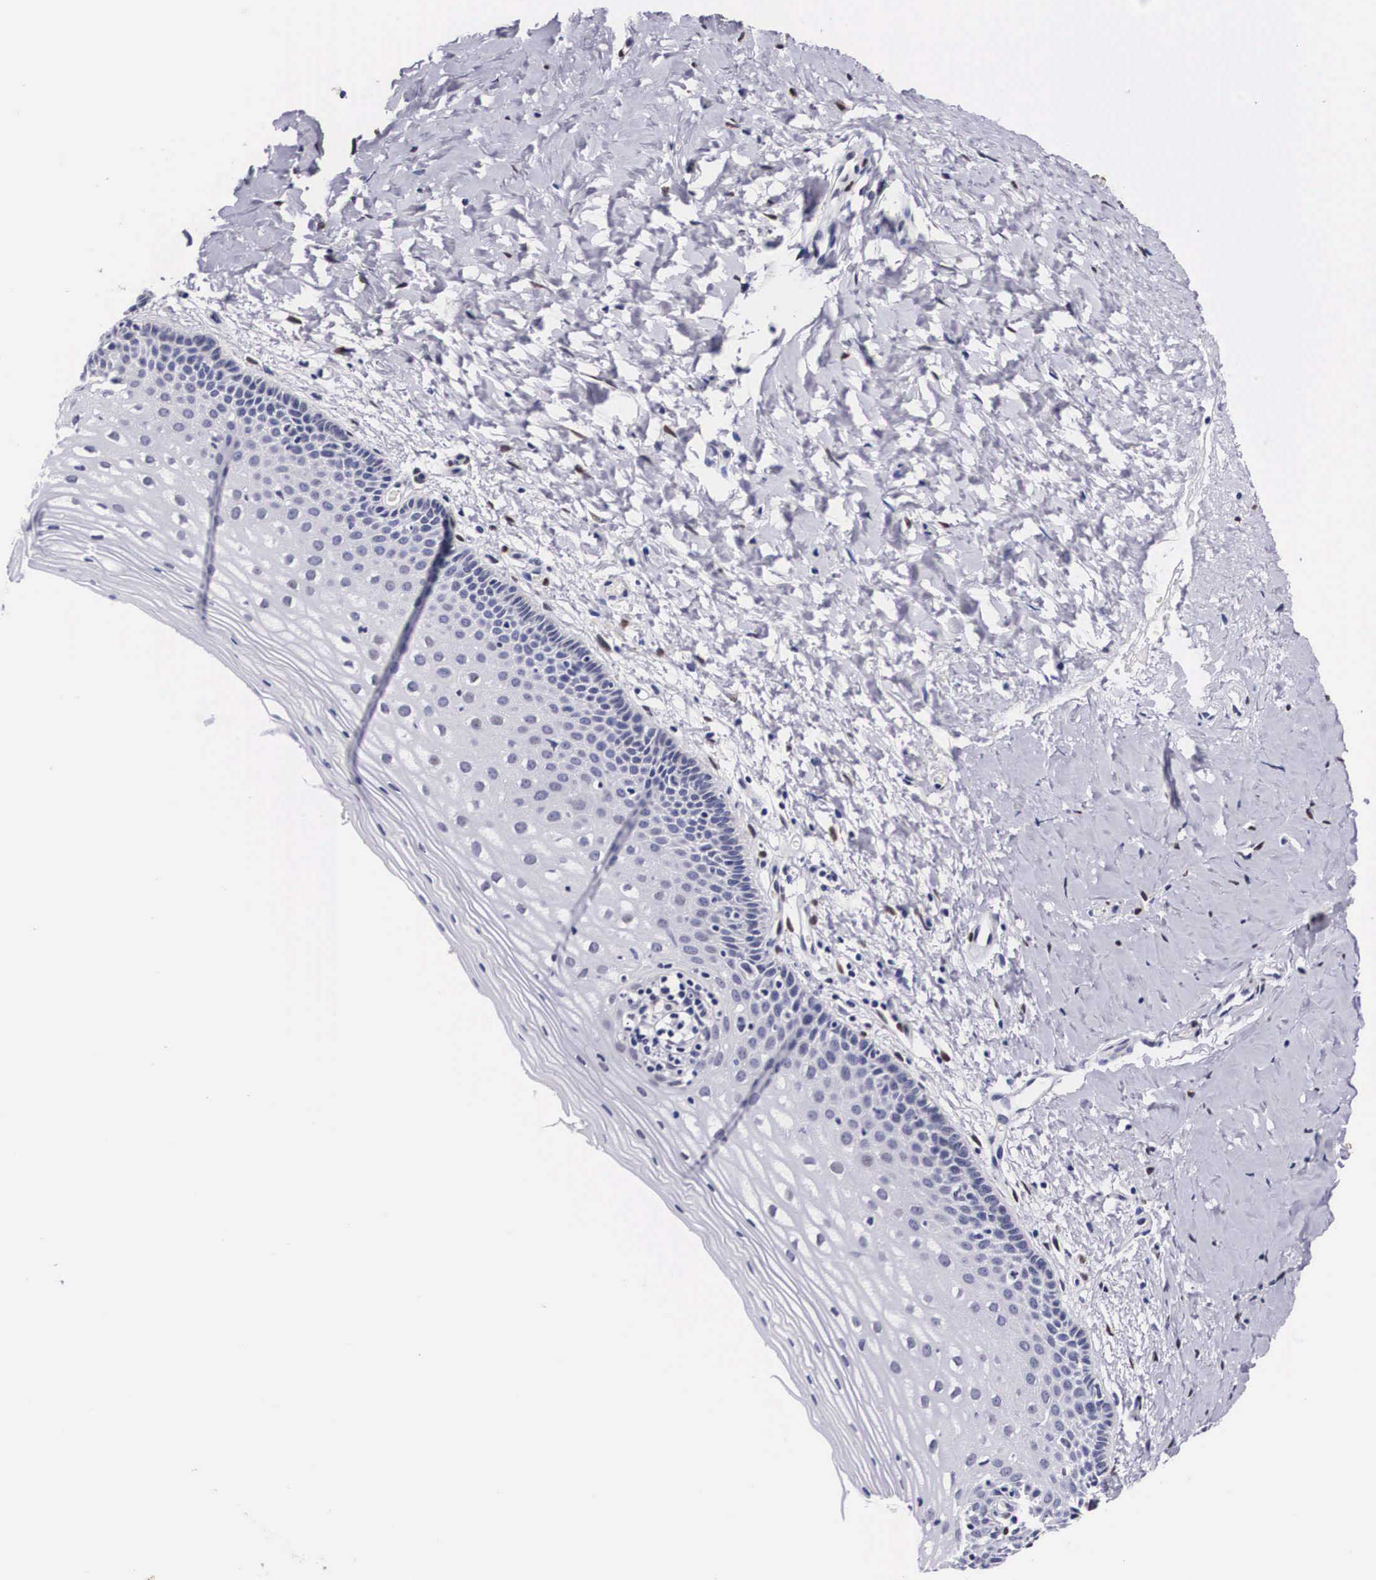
{"staining": {"intensity": "moderate", "quantity": "25%-75%", "location": "nuclear"}, "tissue": "cervix", "cell_type": "Glandular cells", "image_type": "normal", "snomed": [{"axis": "morphology", "description": "Normal tissue, NOS"}, {"axis": "topography", "description": "Cervix"}], "caption": "Immunohistochemistry (IHC) photomicrograph of benign cervix: cervix stained using IHC displays medium levels of moderate protein expression localized specifically in the nuclear of glandular cells, appearing as a nuclear brown color.", "gene": "KHDRBS3", "patient": {"sex": "female", "age": 53}}